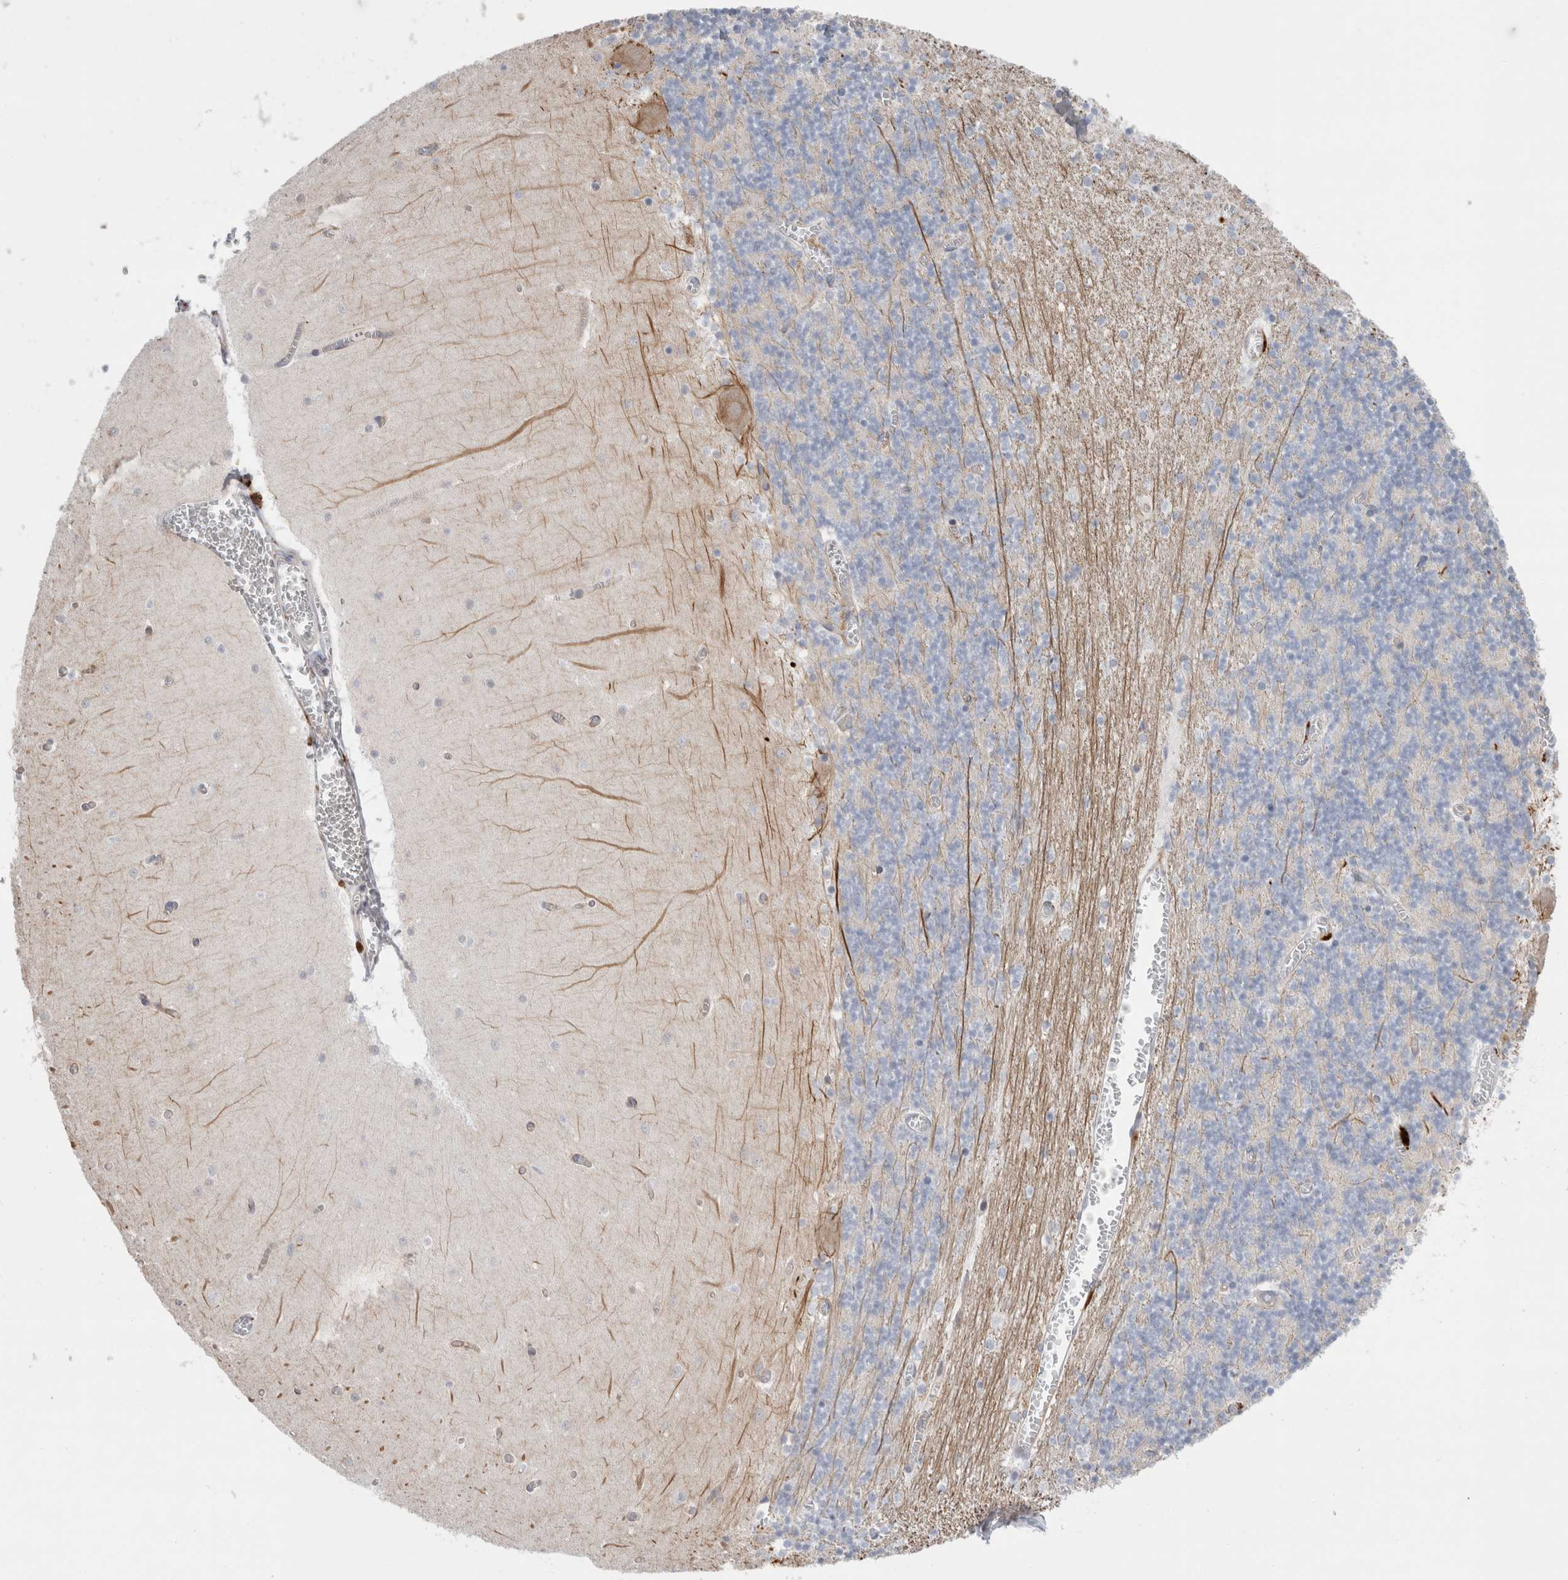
{"staining": {"intensity": "negative", "quantity": "none", "location": "none"}, "tissue": "cerebellum", "cell_type": "Cells in granular layer", "image_type": "normal", "snomed": [{"axis": "morphology", "description": "Normal tissue, NOS"}, {"axis": "topography", "description": "Cerebellum"}], "caption": "Protein analysis of benign cerebellum shows no significant expression in cells in granular layer.", "gene": "ANKMY1", "patient": {"sex": "female", "age": 28}}